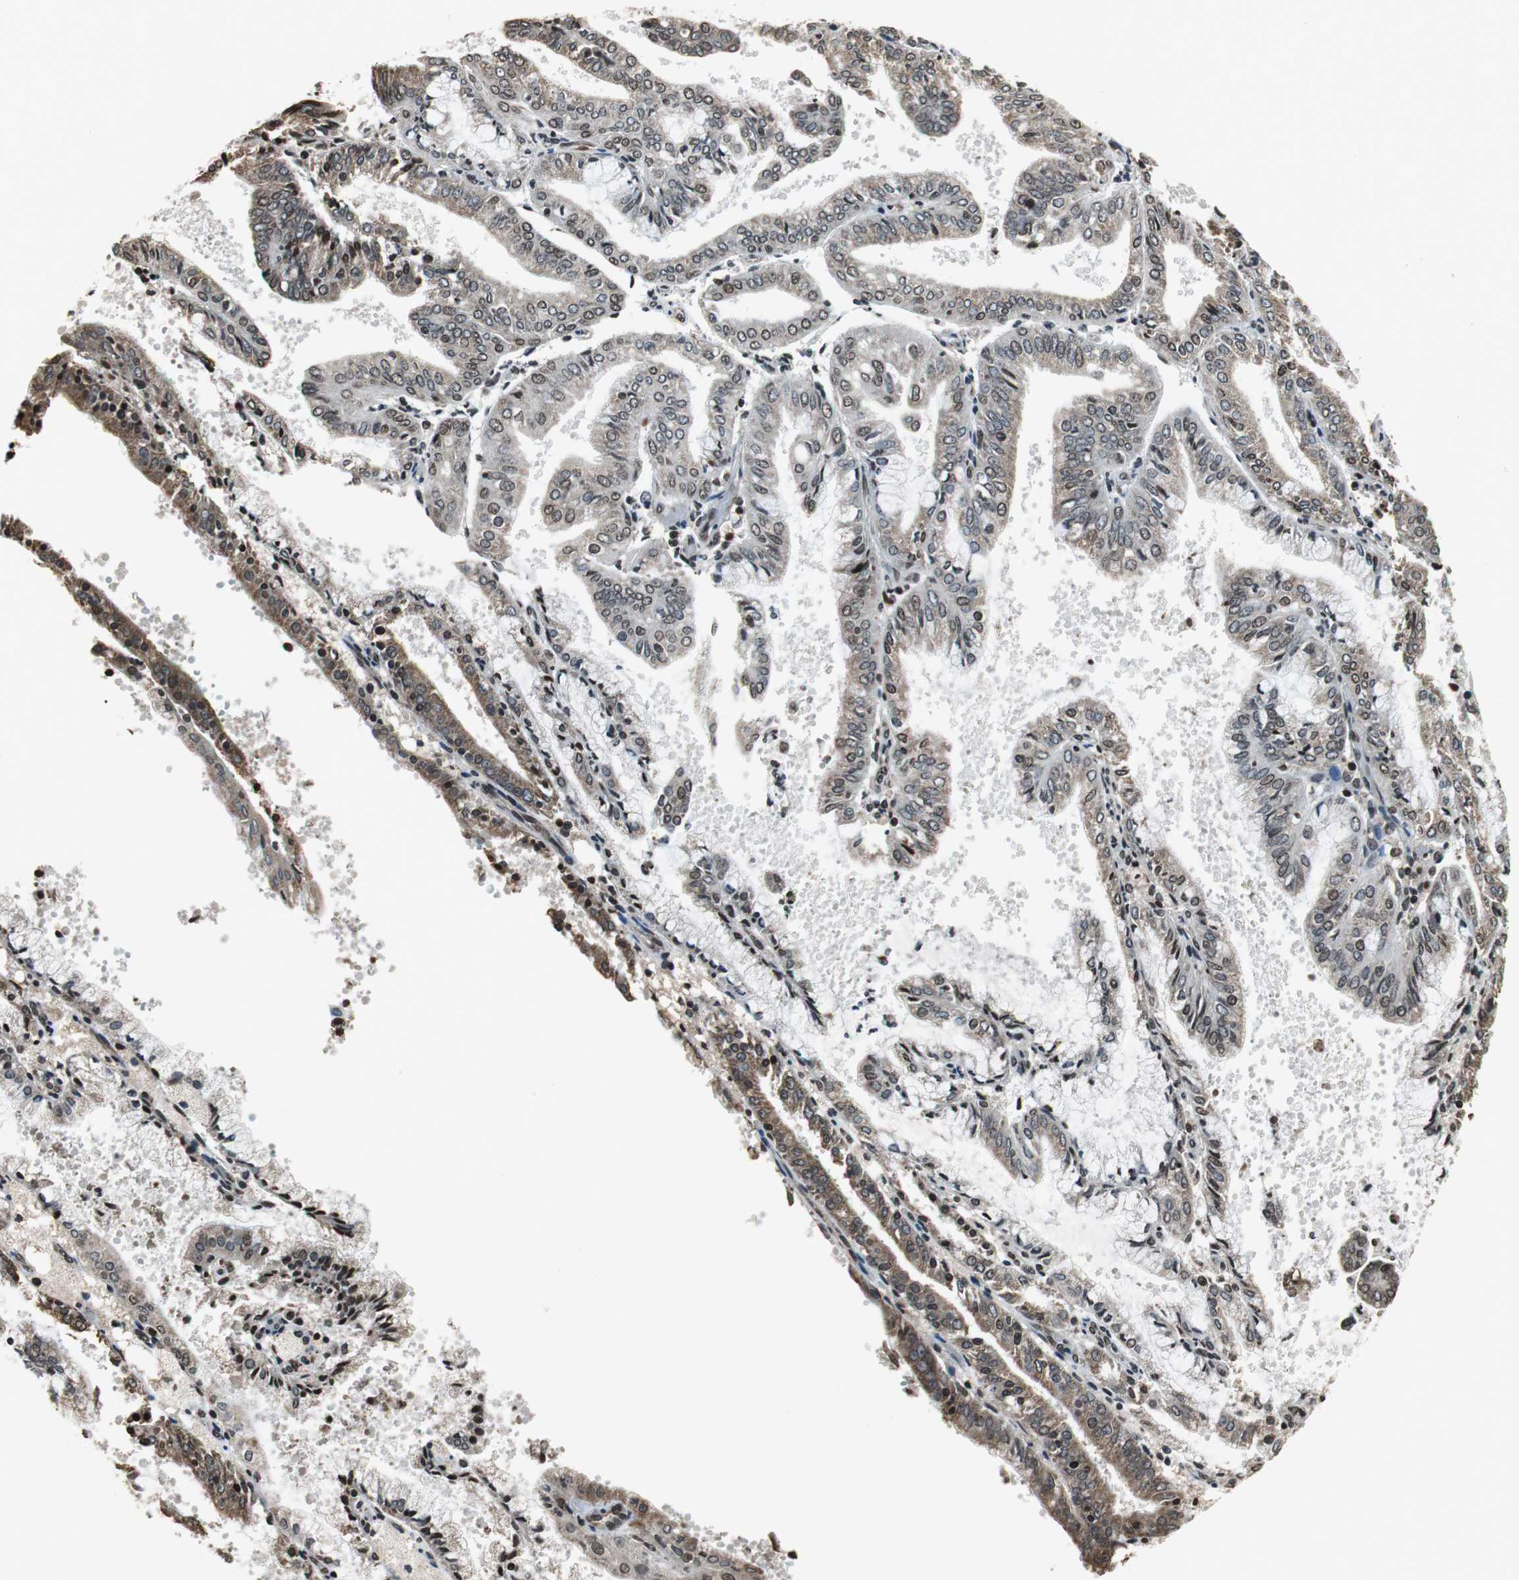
{"staining": {"intensity": "moderate", "quantity": "25%-75%", "location": "cytoplasmic/membranous,nuclear"}, "tissue": "endometrial cancer", "cell_type": "Tumor cells", "image_type": "cancer", "snomed": [{"axis": "morphology", "description": "Adenocarcinoma, NOS"}, {"axis": "topography", "description": "Endometrium"}], "caption": "A brown stain shows moderate cytoplasmic/membranous and nuclear staining of a protein in endometrial adenocarcinoma tumor cells. Nuclei are stained in blue.", "gene": "REST", "patient": {"sex": "female", "age": 63}}